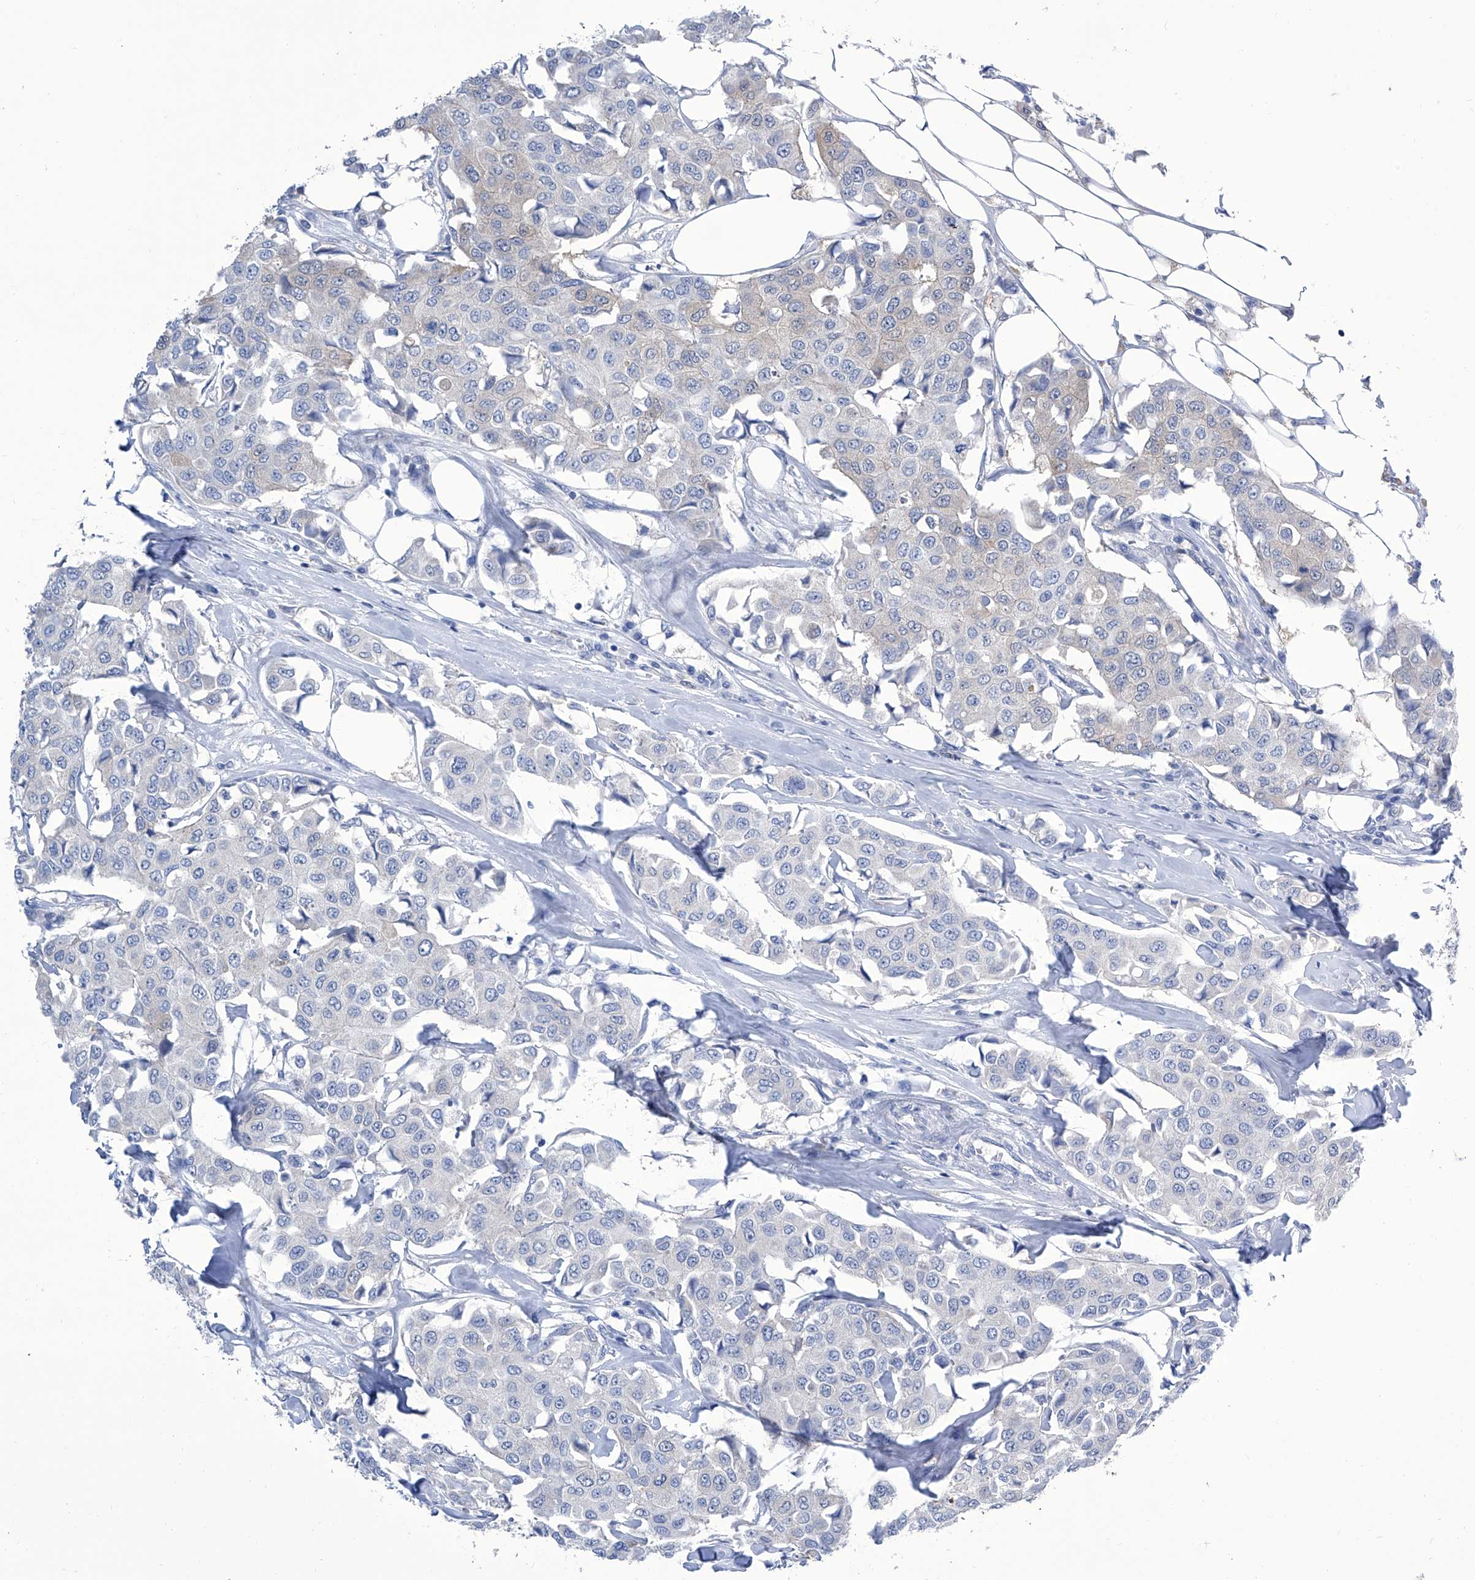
{"staining": {"intensity": "negative", "quantity": "none", "location": "none"}, "tissue": "breast cancer", "cell_type": "Tumor cells", "image_type": "cancer", "snomed": [{"axis": "morphology", "description": "Duct carcinoma"}, {"axis": "topography", "description": "Breast"}], "caption": "This is a image of IHC staining of intraductal carcinoma (breast), which shows no staining in tumor cells.", "gene": "IMPA2", "patient": {"sex": "female", "age": 80}}